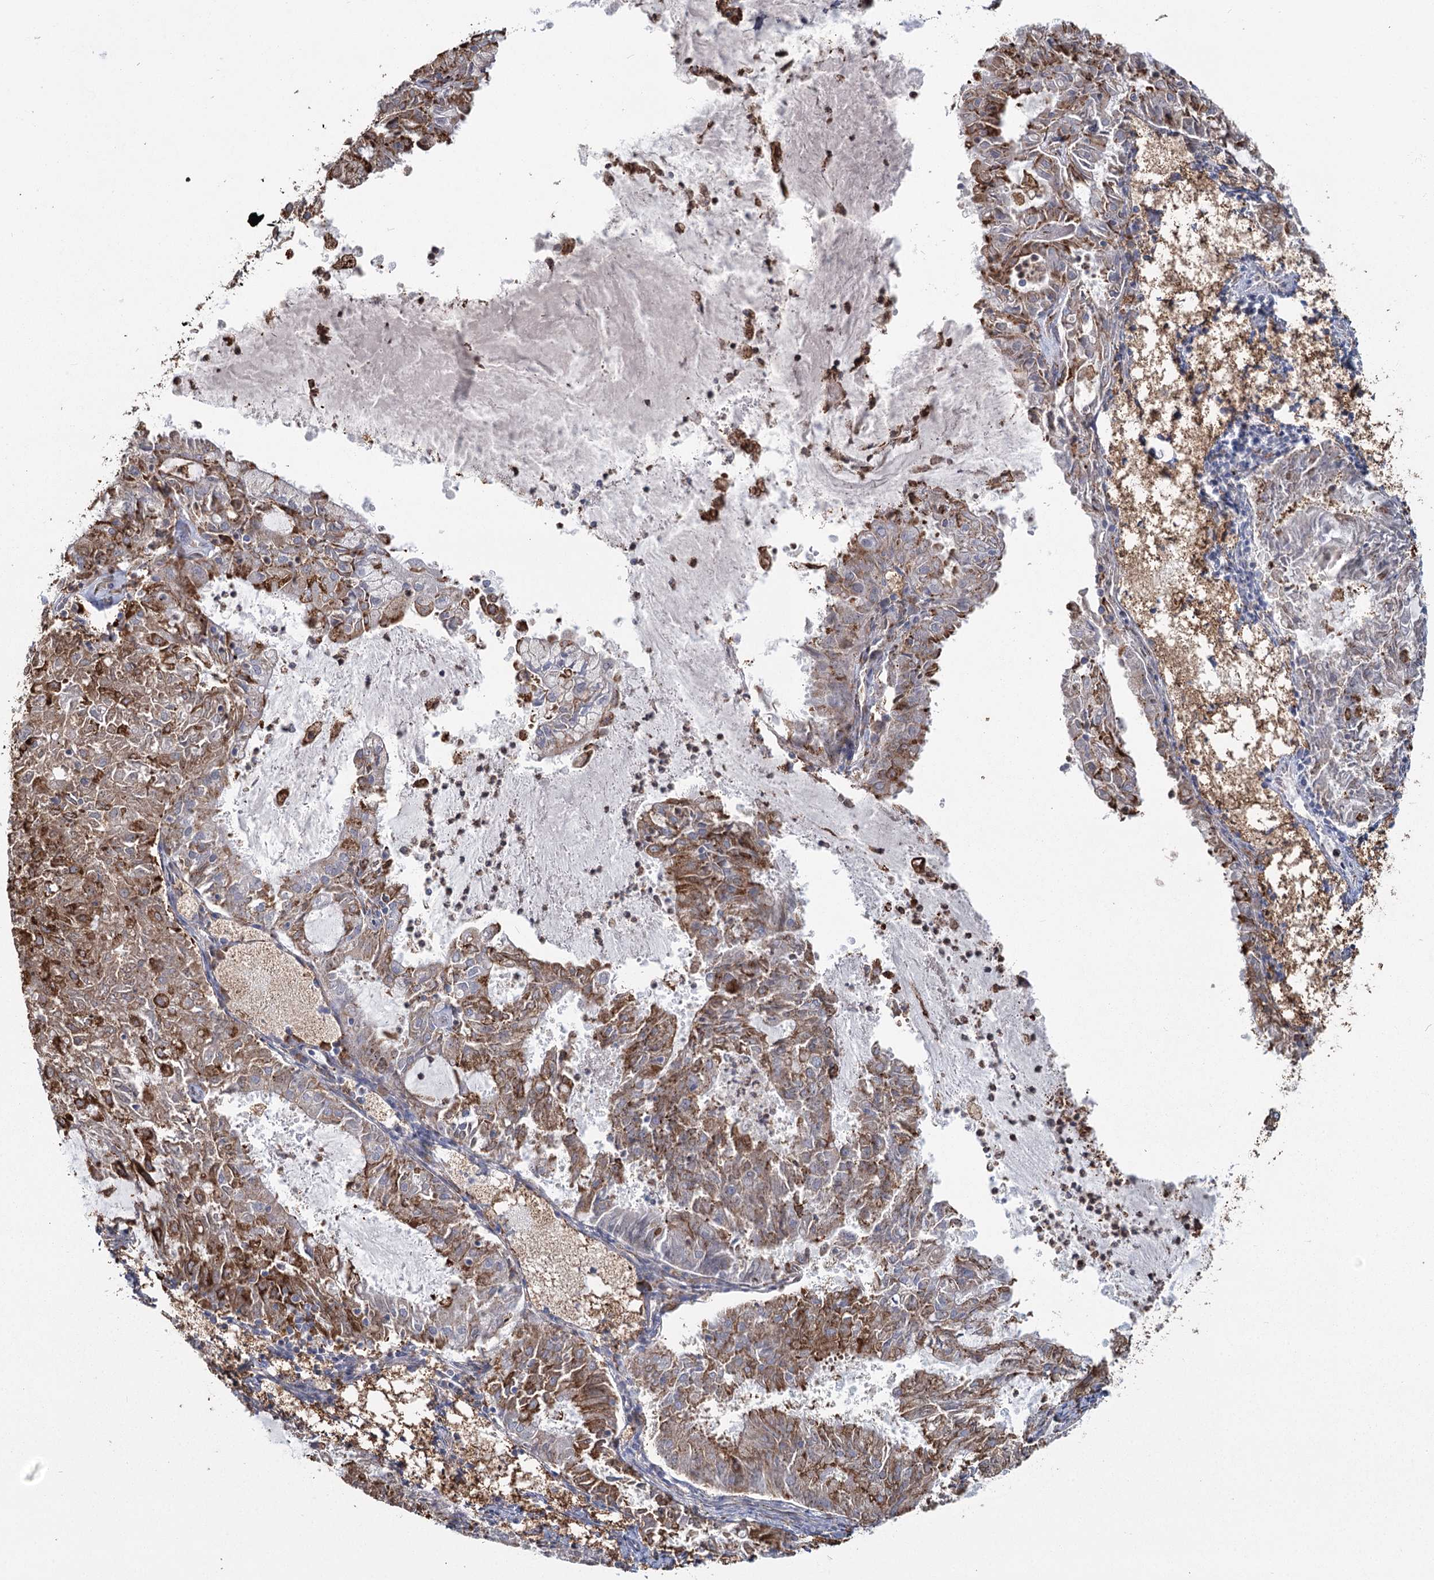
{"staining": {"intensity": "moderate", "quantity": ">75%", "location": "cytoplasmic/membranous"}, "tissue": "endometrial cancer", "cell_type": "Tumor cells", "image_type": "cancer", "snomed": [{"axis": "morphology", "description": "Adenocarcinoma, NOS"}, {"axis": "topography", "description": "Endometrium"}], "caption": "DAB (3,3'-diaminobenzidine) immunohistochemical staining of endometrial cancer (adenocarcinoma) exhibits moderate cytoplasmic/membranous protein expression in about >75% of tumor cells.", "gene": "ZCCHC9", "patient": {"sex": "female", "age": 57}}